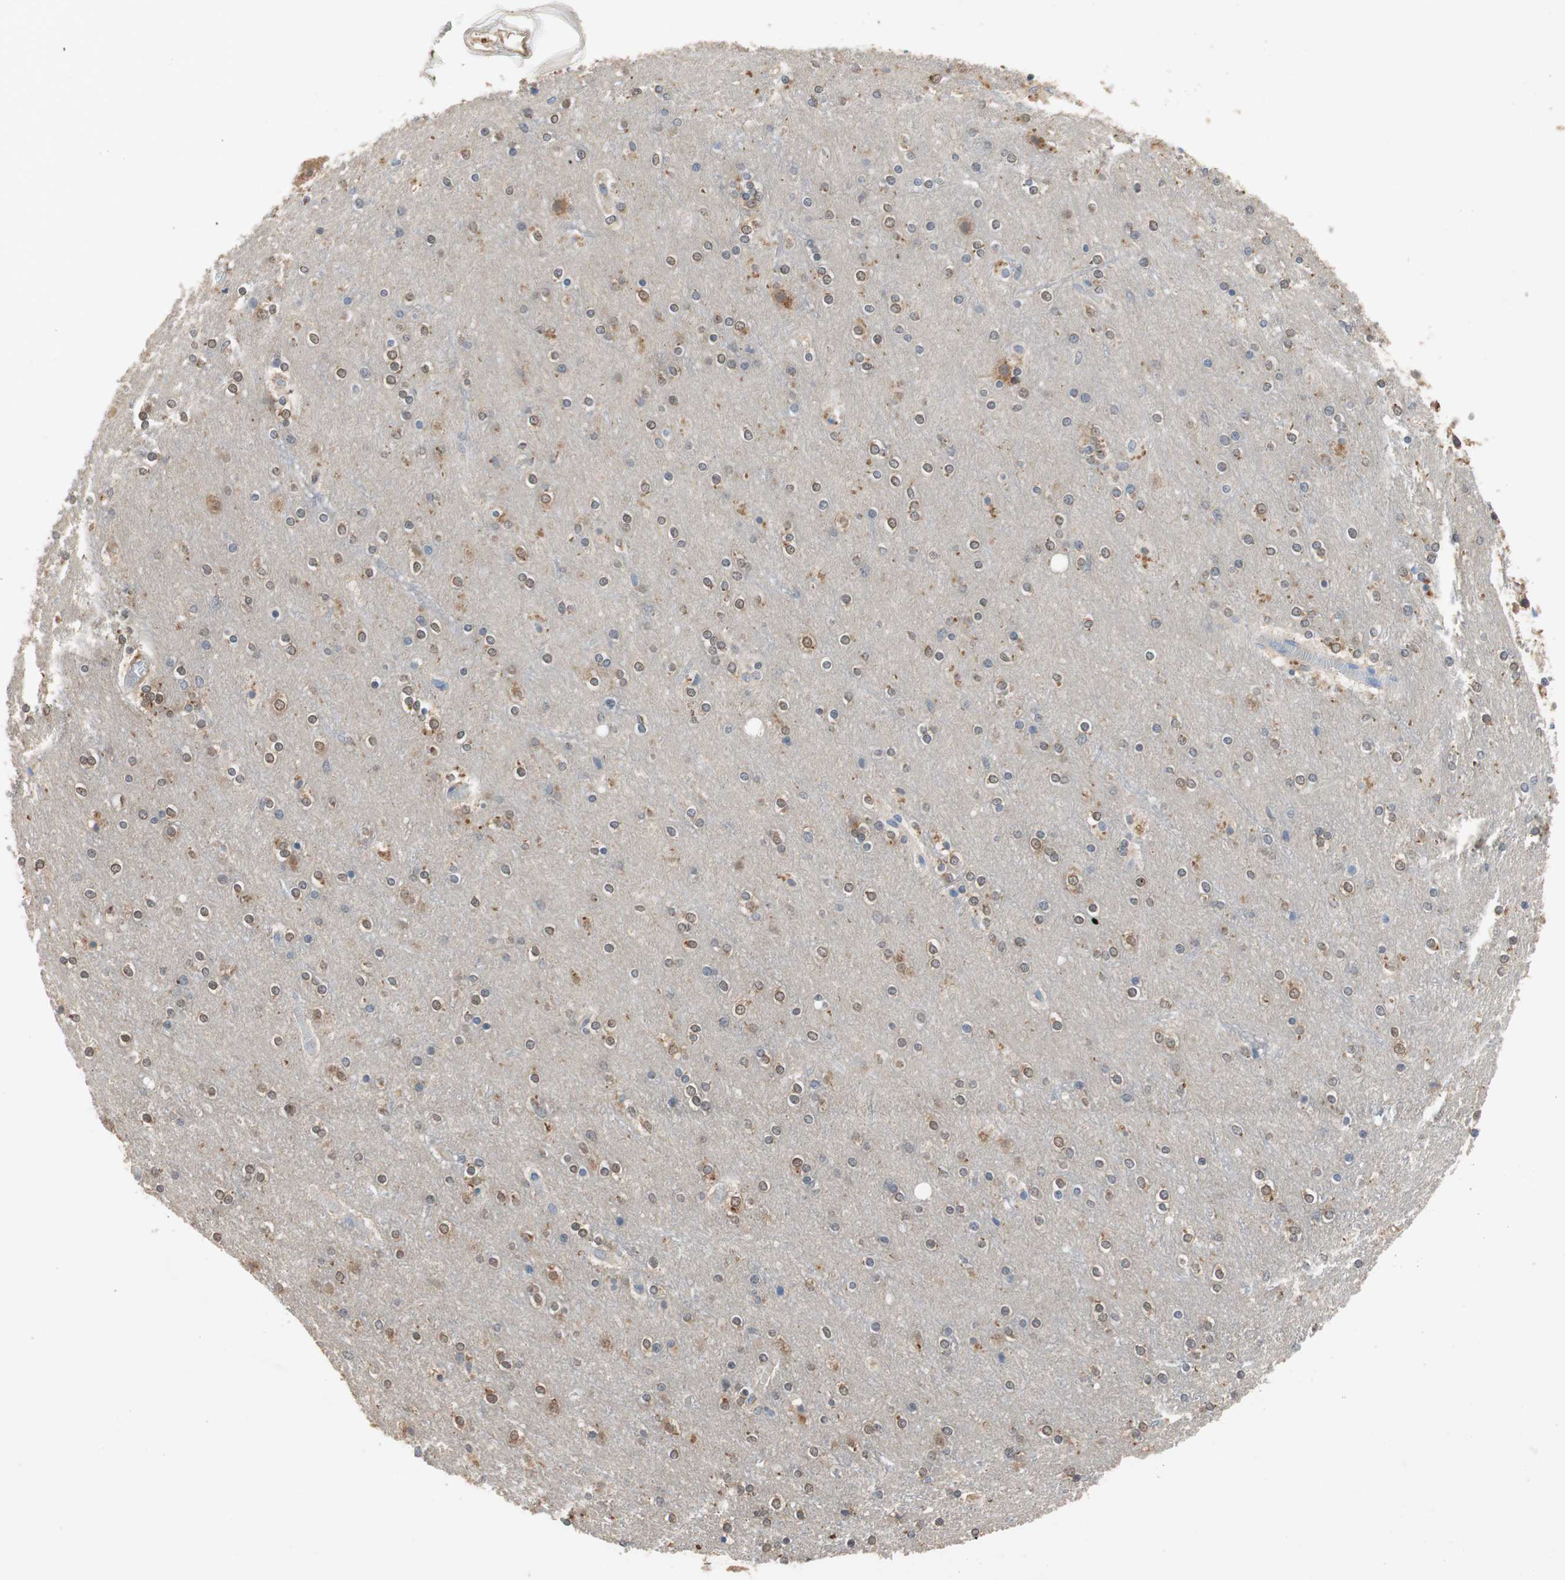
{"staining": {"intensity": "negative", "quantity": "none", "location": "none"}, "tissue": "cerebral cortex", "cell_type": "Endothelial cells", "image_type": "normal", "snomed": [{"axis": "morphology", "description": "Normal tissue, NOS"}, {"axis": "topography", "description": "Cerebral cortex"}], "caption": "The photomicrograph shows no staining of endothelial cells in normal cerebral cortex.", "gene": "ADAP1", "patient": {"sex": "female", "age": 54}}